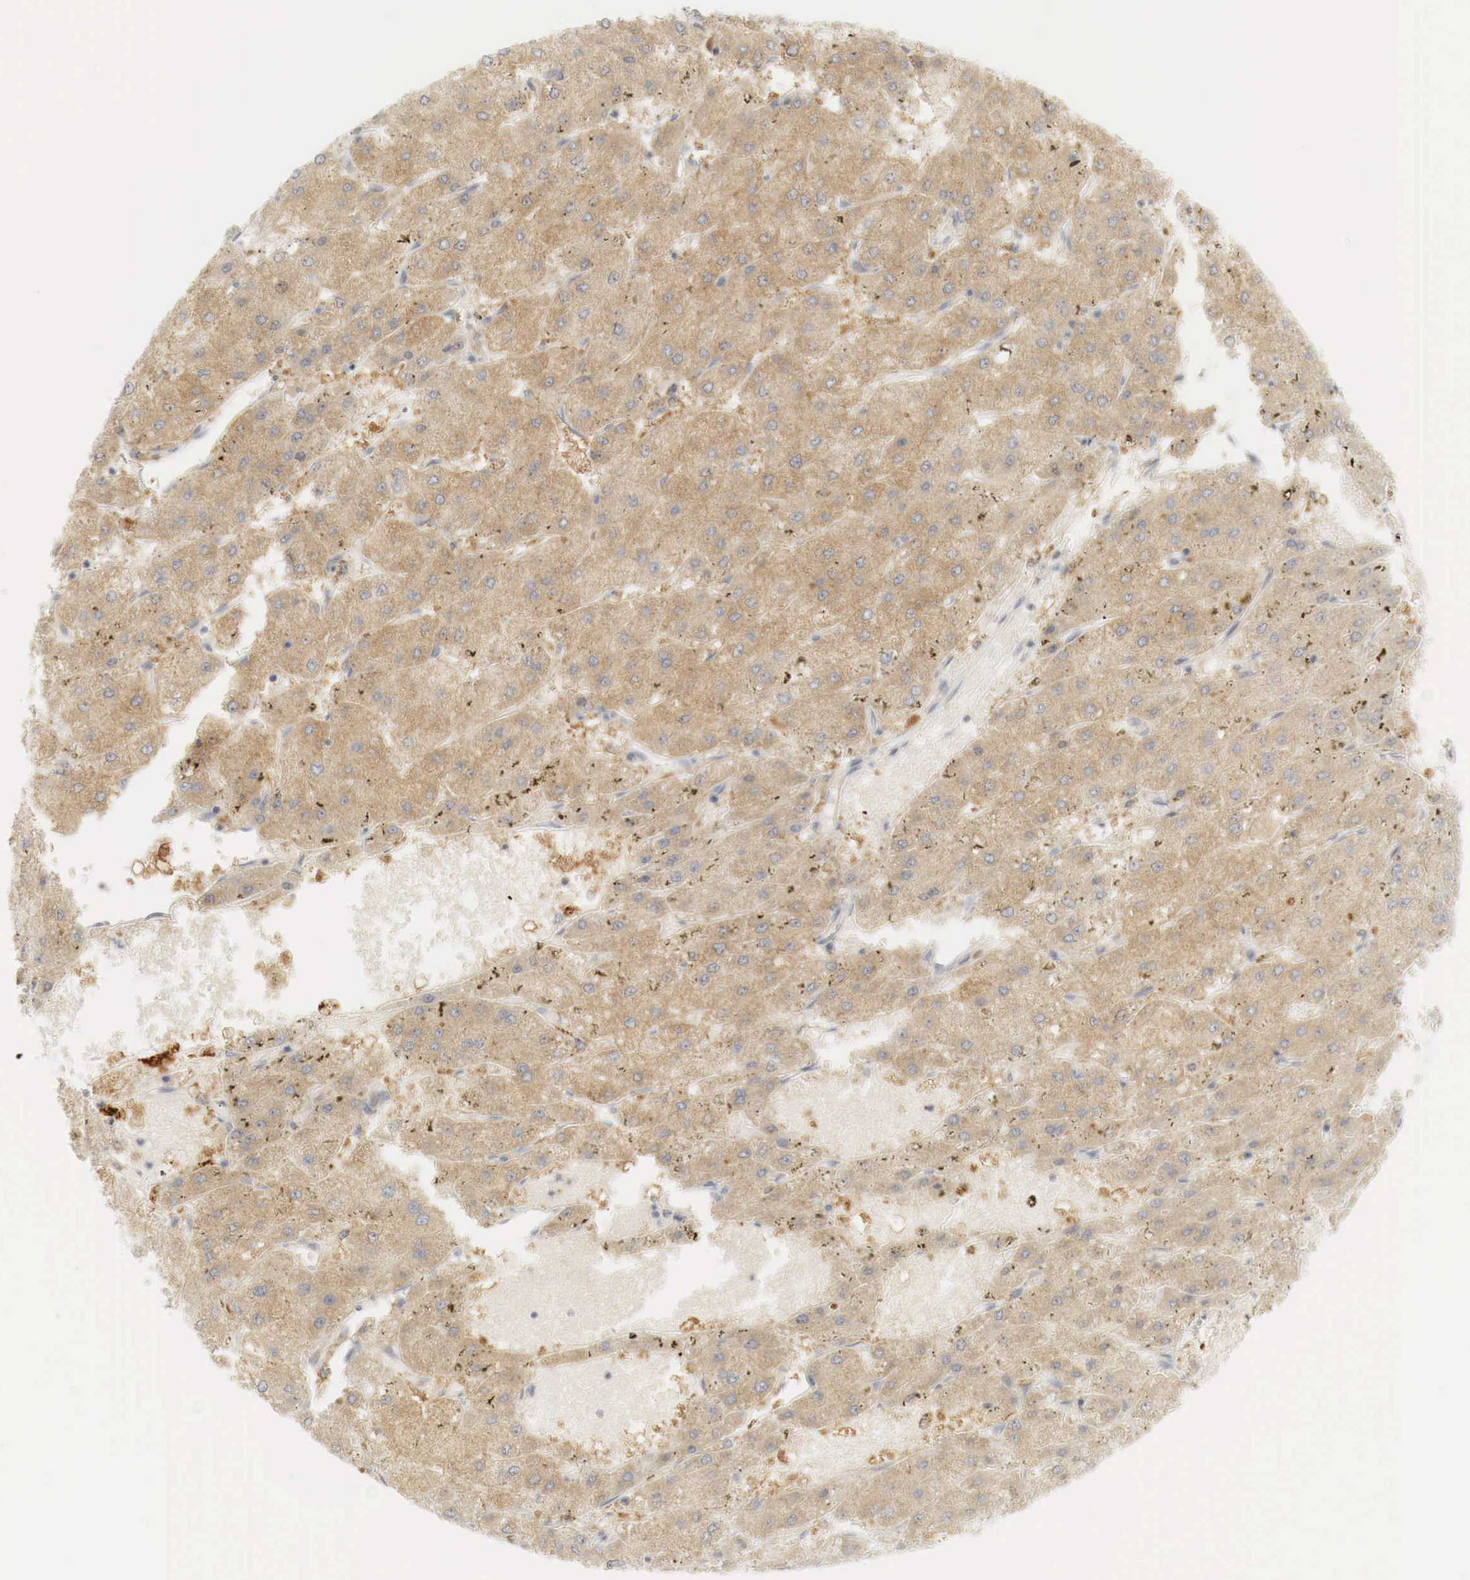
{"staining": {"intensity": "moderate", "quantity": ">75%", "location": "cytoplasmic/membranous"}, "tissue": "liver cancer", "cell_type": "Tumor cells", "image_type": "cancer", "snomed": [{"axis": "morphology", "description": "Carcinoma, Hepatocellular, NOS"}, {"axis": "topography", "description": "Liver"}], "caption": "Immunohistochemical staining of liver cancer exhibits medium levels of moderate cytoplasmic/membranous staining in about >75% of tumor cells.", "gene": "MYC", "patient": {"sex": "female", "age": 52}}